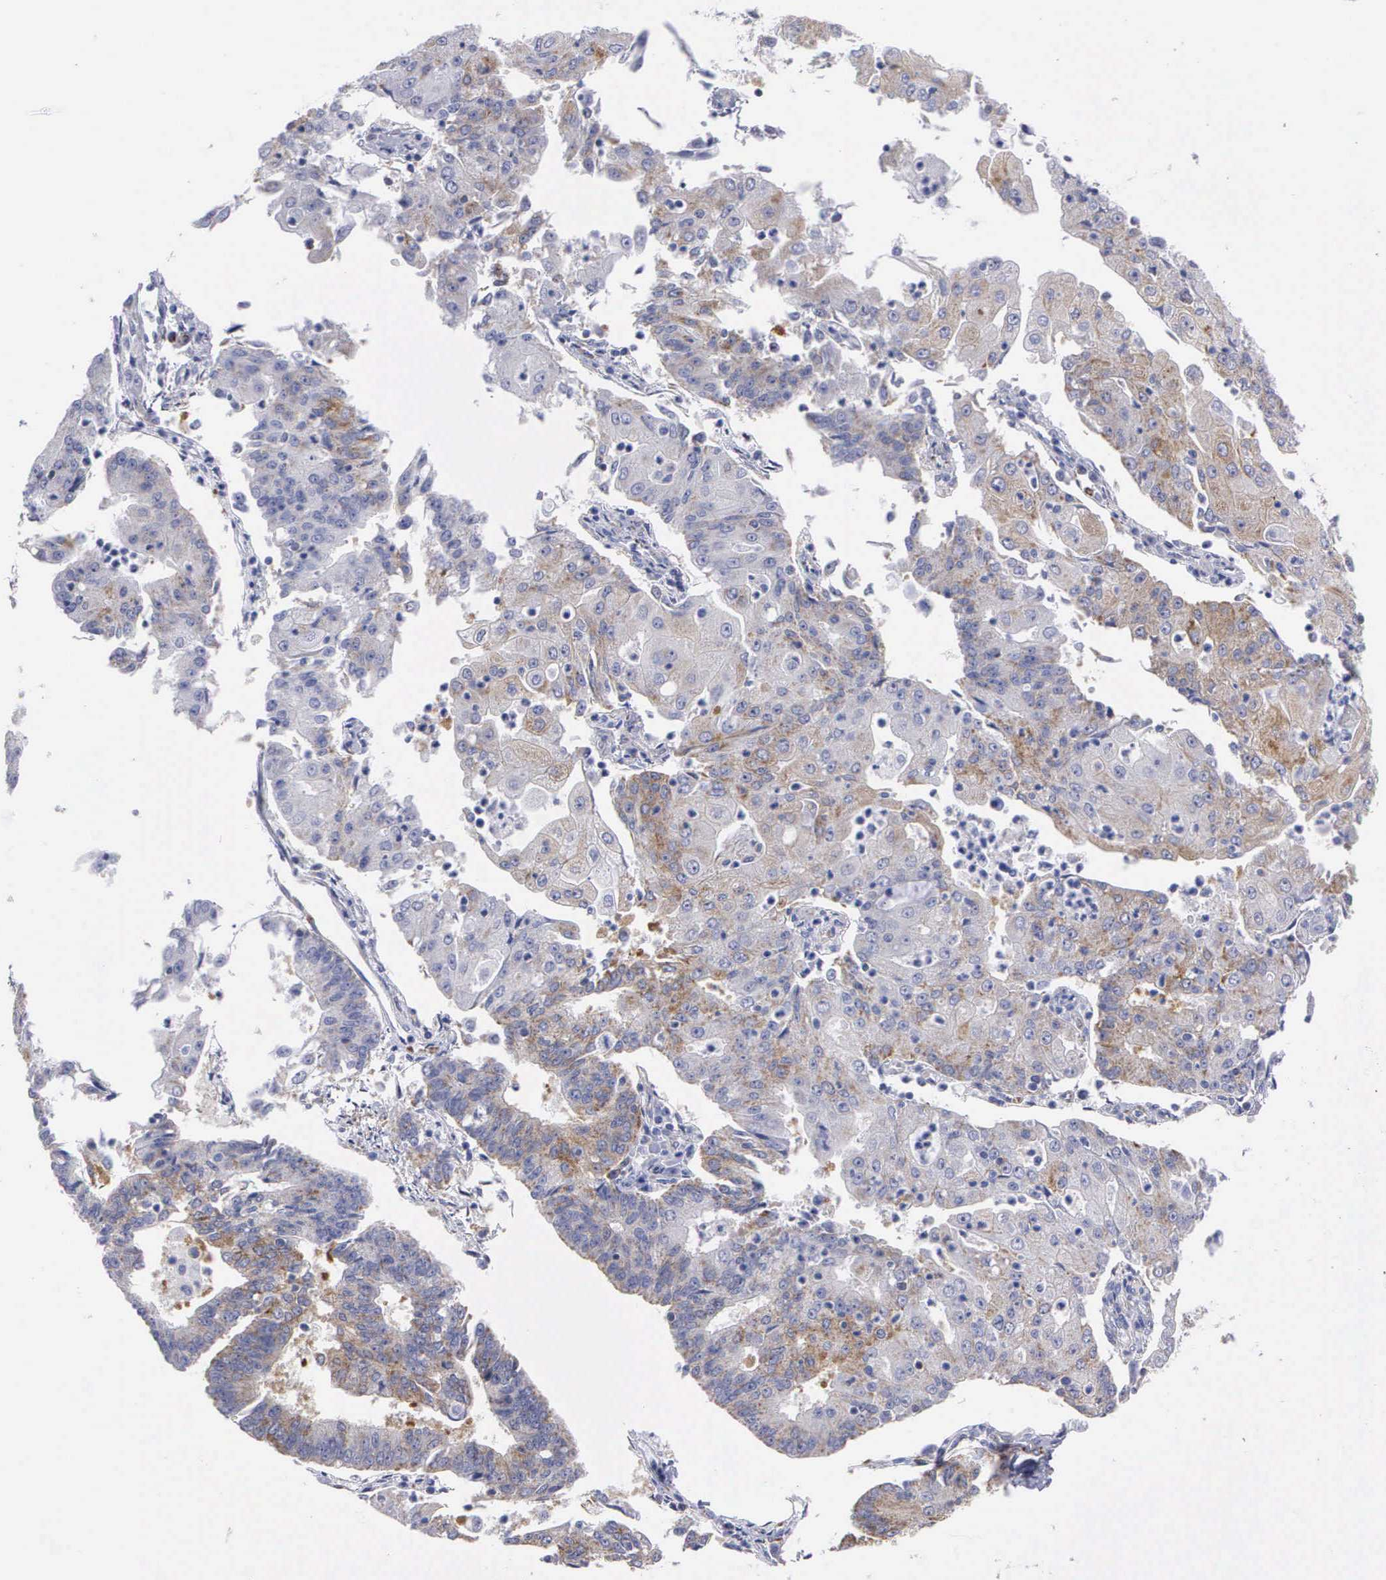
{"staining": {"intensity": "moderate", "quantity": "25%-75%", "location": "cytoplasmic/membranous"}, "tissue": "endometrial cancer", "cell_type": "Tumor cells", "image_type": "cancer", "snomed": [{"axis": "morphology", "description": "Adenocarcinoma, NOS"}, {"axis": "topography", "description": "Endometrium"}], "caption": "Human endometrial cancer stained with a protein marker shows moderate staining in tumor cells.", "gene": "APOOL", "patient": {"sex": "female", "age": 56}}